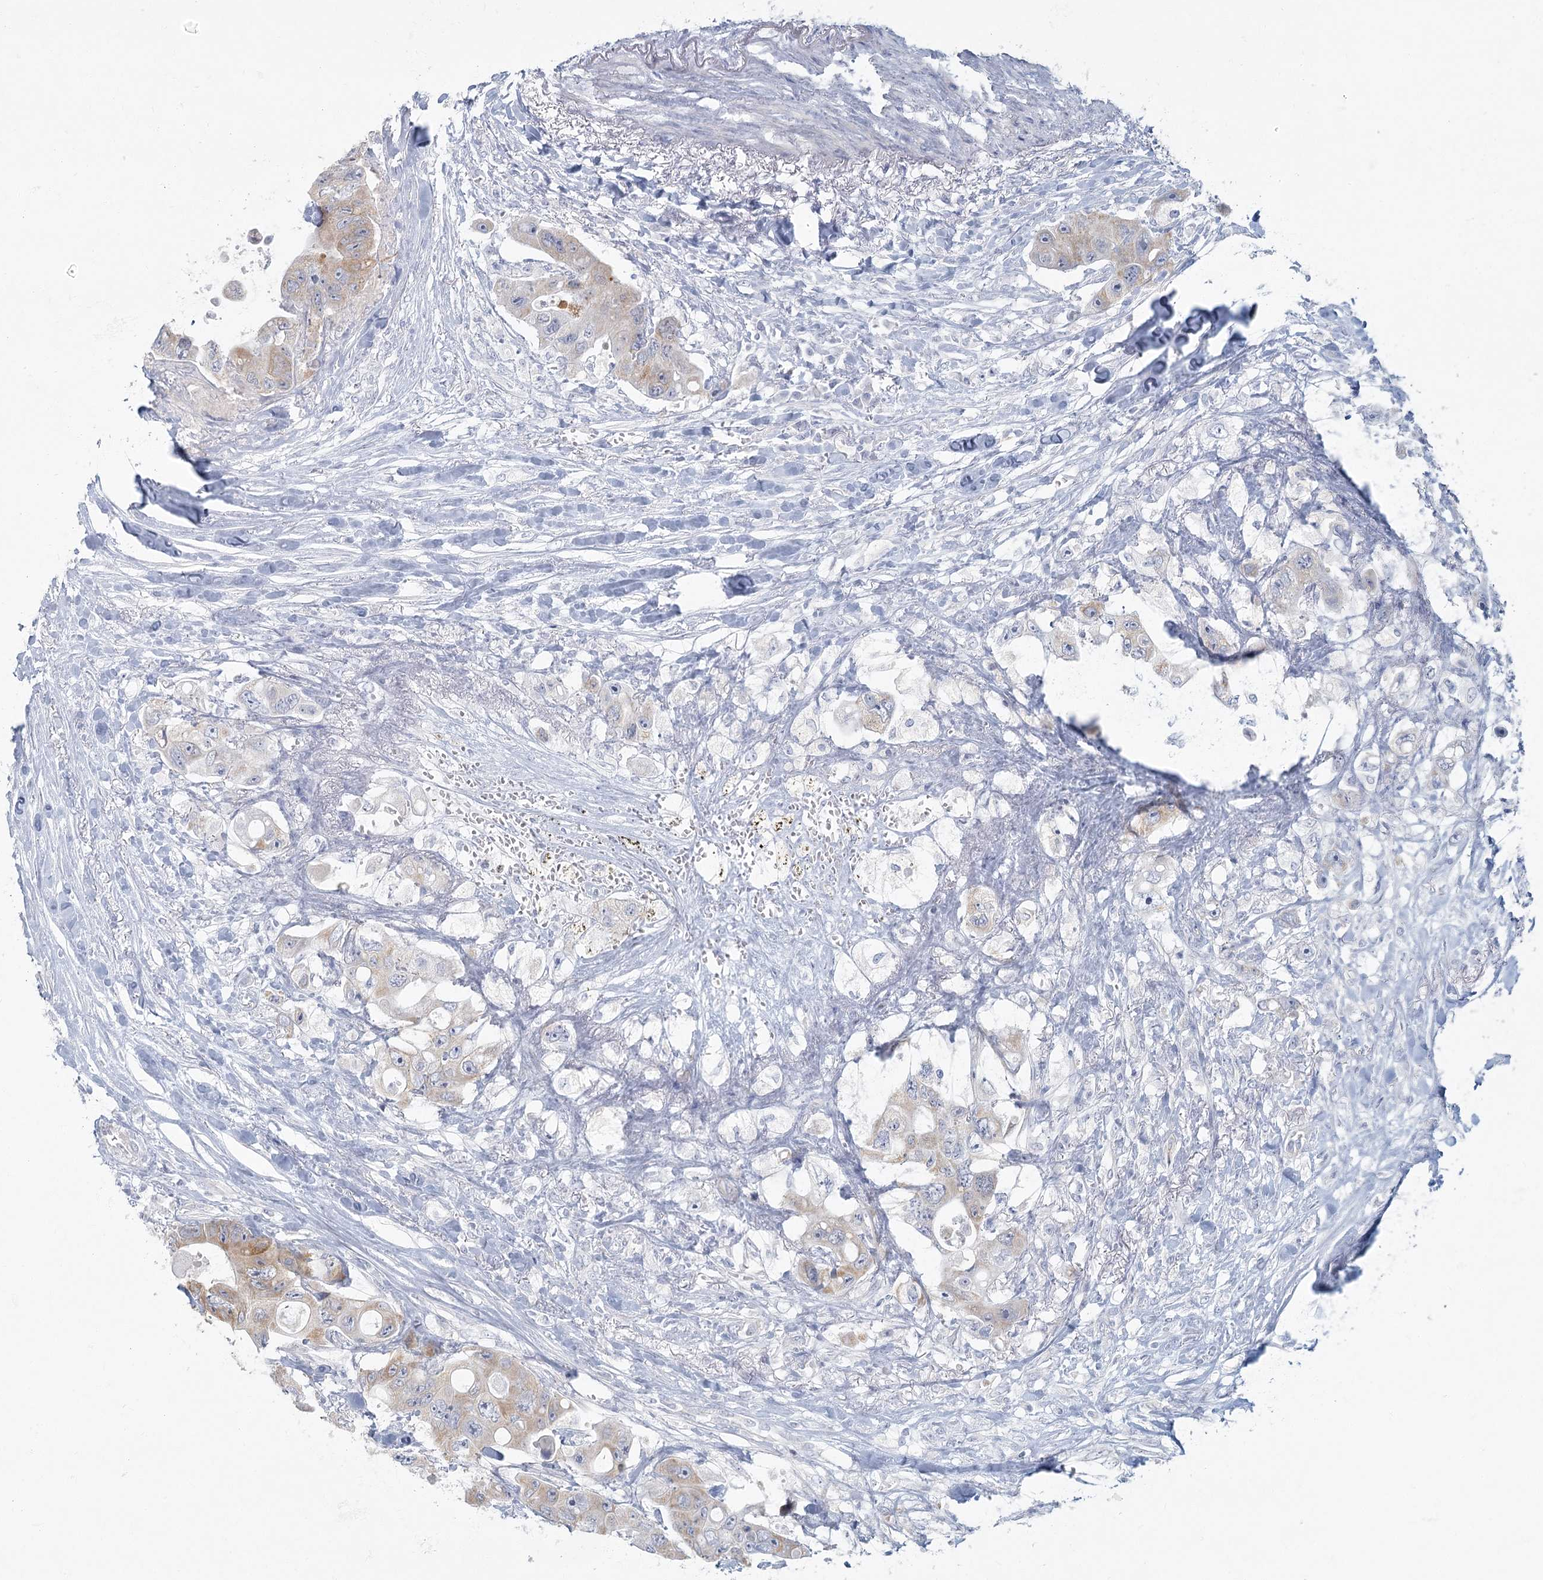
{"staining": {"intensity": "weak", "quantity": ">75%", "location": "cytoplasmic/membranous"}, "tissue": "colorectal cancer", "cell_type": "Tumor cells", "image_type": "cancer", "snomed": [{"axis": "morphology", "description": "Adenocarcinoma, NOS"}, {"axis": "topography", "description": "Colon"}], "caption": "Immunohistochemistry (IHC) micrograph of neoplastic tissue: human colorectal cancer (adenocarcinoma) stained using immunohistochemistry demonstrates low levels of weak protein expression localized specifically in the cytoplasmic/membranous of tumor cells, appearing as a cytoplasmic/membranous brown color.", "gene": "FAM110C", "patient": {"sex": "female", "age": 46}}